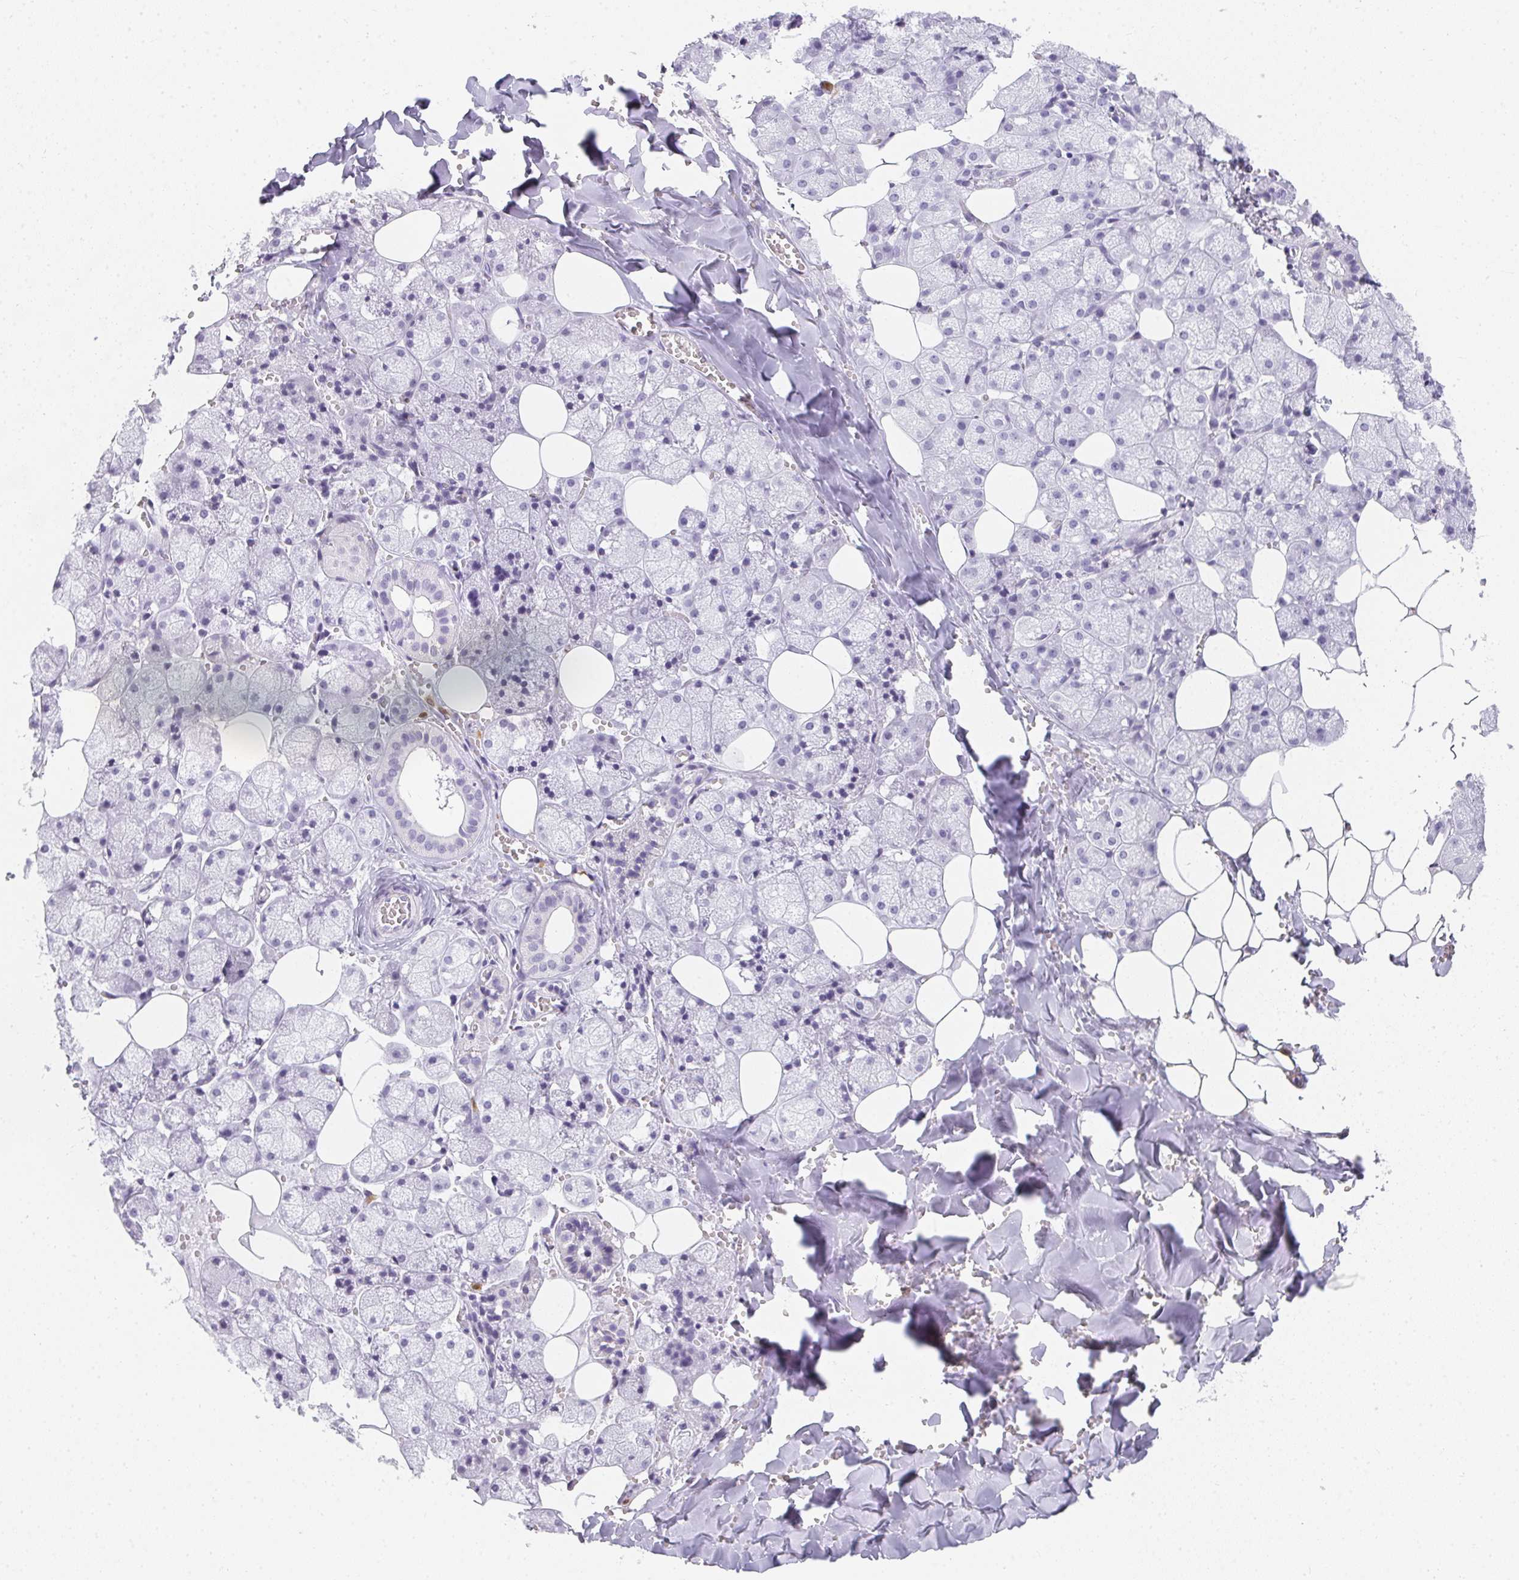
{"staining": {"intensity": "negative", "quantity": "none", "location": "none"}, "tissue": "salivary gland", "cell_type": "Glandular cells", "image_type": "normal", "snomed": [{"axis": "morphology", "description": "Normal tissue, NOS"}, {"axis": "topography", "description": "Salivary gland"}, {"axis": "topography", "description": "Peripheral nerve tissue"}], "caption": "Glandular cells are negative for brown protein staining in normal salivary gland. The staining is performed using DAB brown chromogen with nuclei counter-stained in using hematoxylin.", "gene": "HK3", "patient": {"sex": "male", "age": 38}}